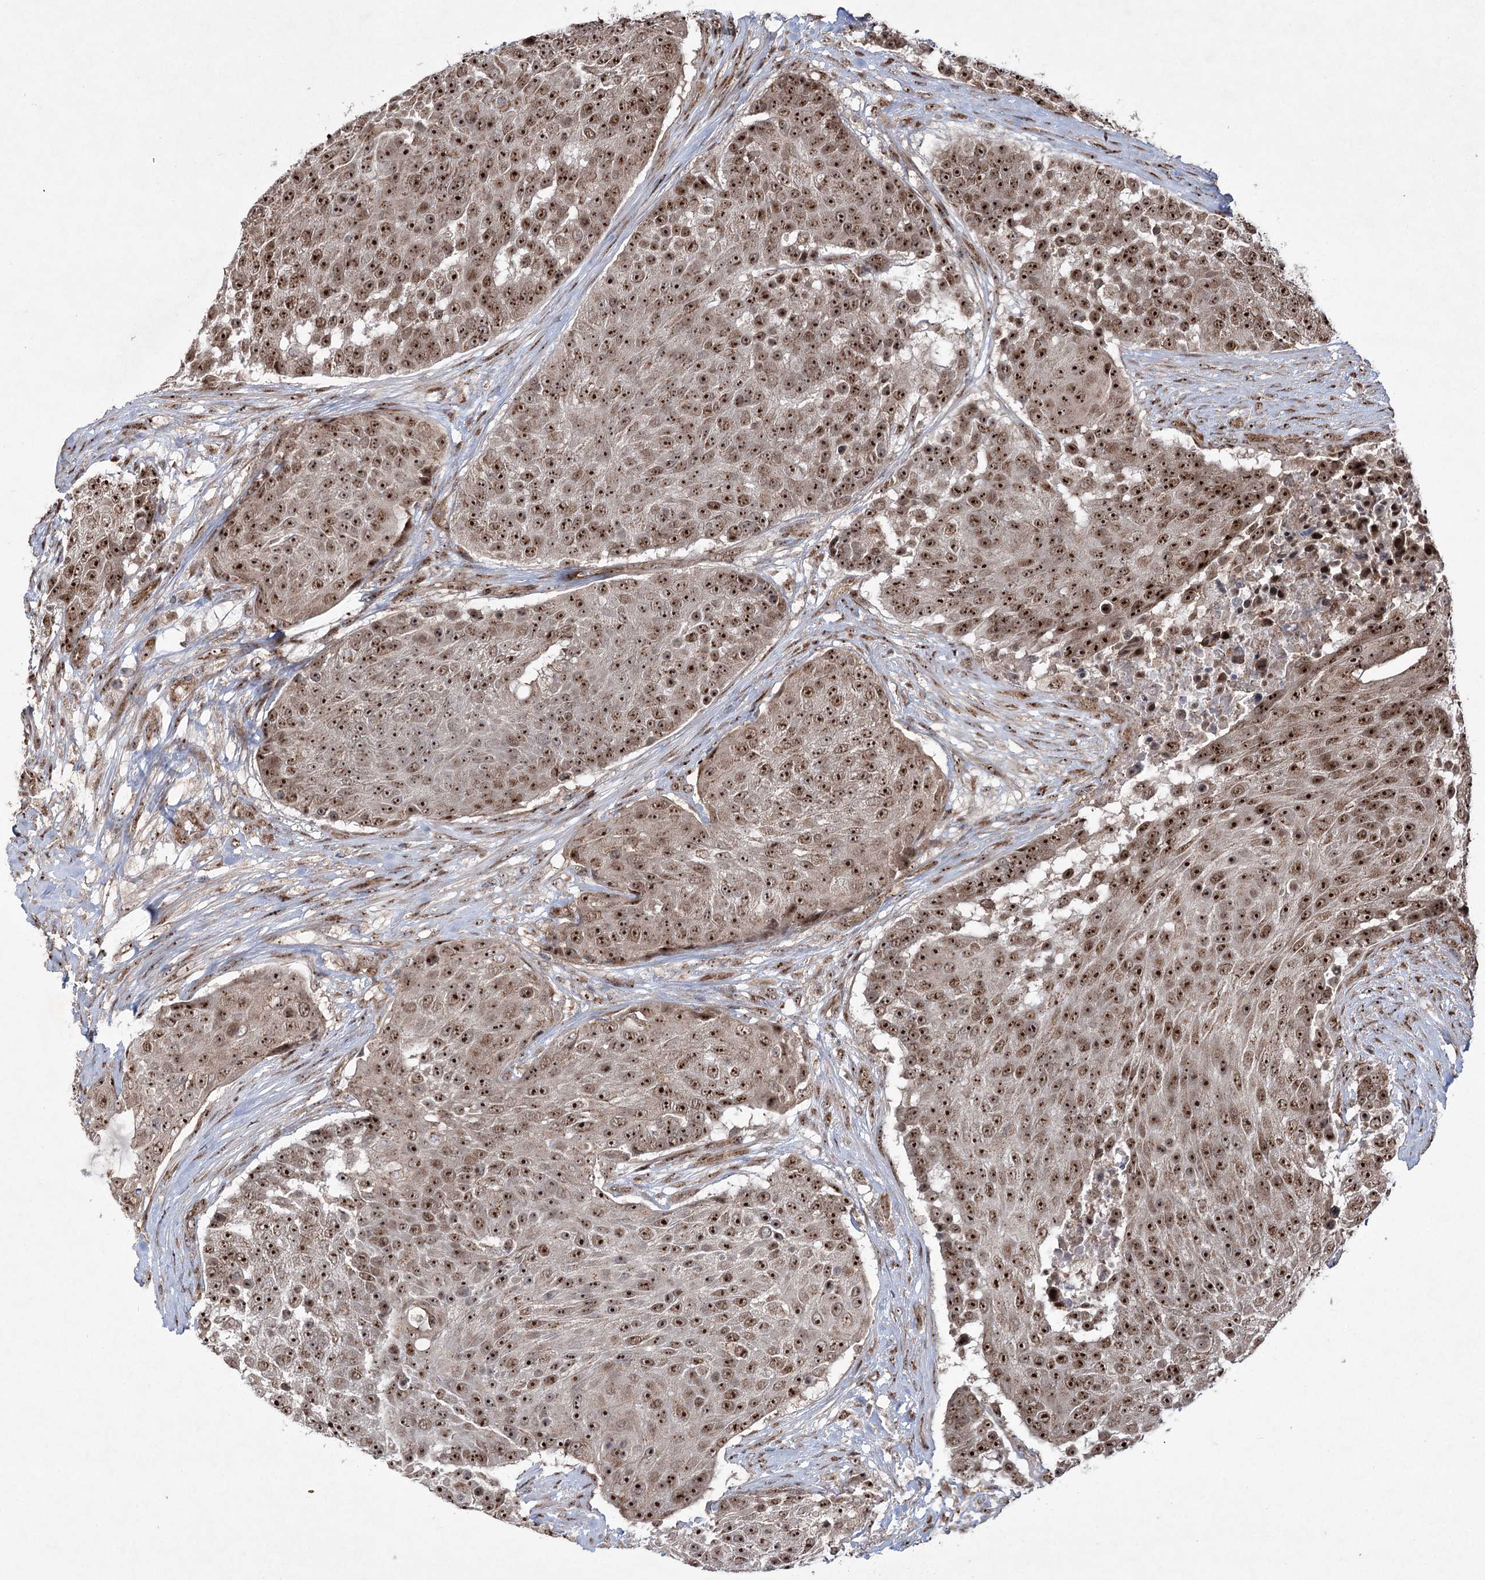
{"staining": {"intensity": "strong", "quantity": ">75%", "location": "nuclear"}, "tissue": "urothelial cancer", "cell_type": "Tumor cells", "image_type": "cancer", "snomed": [{"axis": "morphology", "description": "Urothelial carcinoma, High grade"}, {"axis": "topography", "description": "Urinary bladder"}], "caption": "DAB immunohistochemical staining of human urothelial cancer reveals strong nuclear protein positivity in approximately >75% of tumor cells. (Brightfield microscopy of DAB IHC at high magnification).", "gene": "SERINC5", "patient": {"sex": "female", "age": 63}}